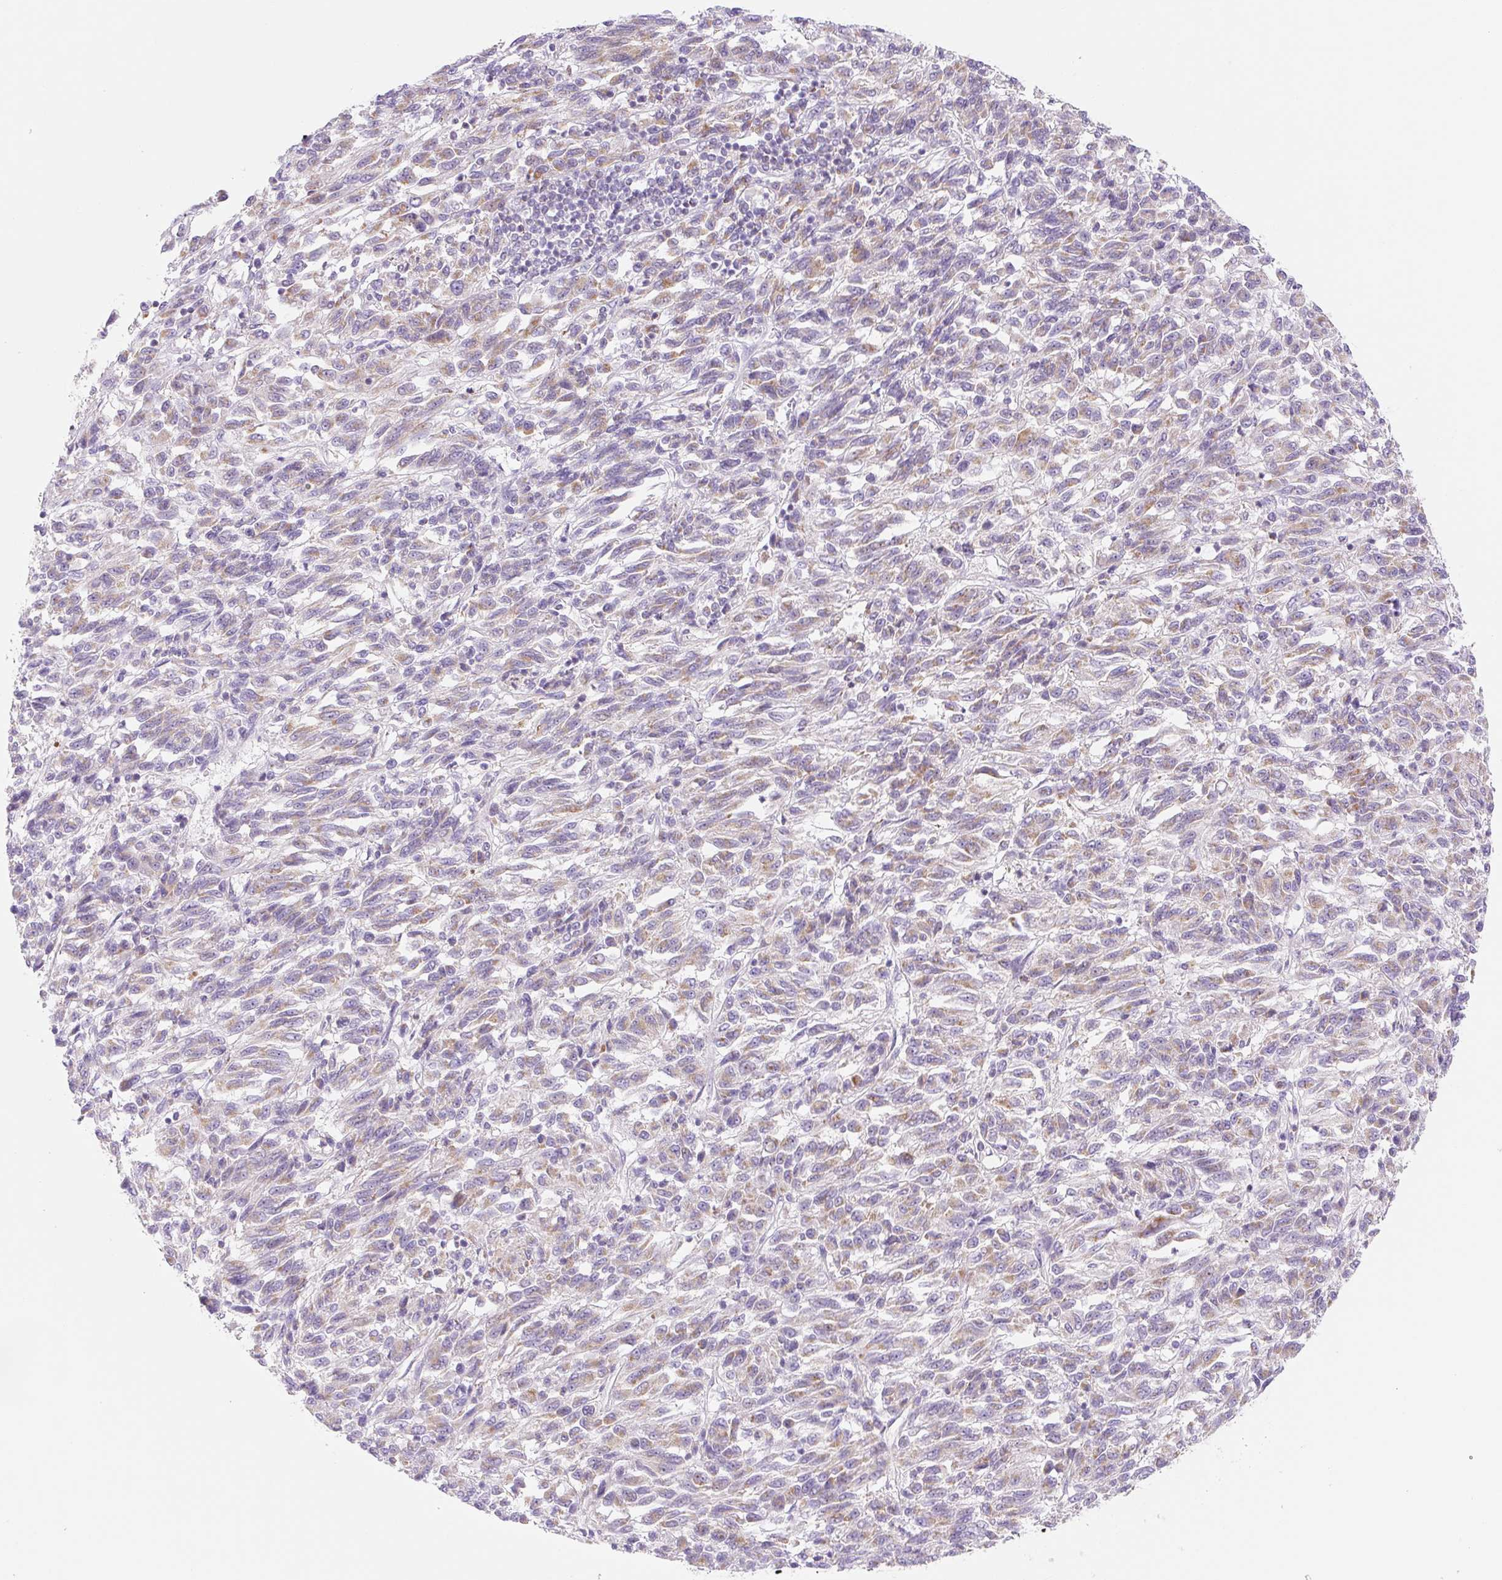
{"staining": {"intensity": "moderate", "quantity": "25%-75%", "location": "cytoplasmic/membranous"}, "tissue": "melanoma", "cell_type": "Tumor cells", "image_type": "cancer", "snomed": [{"axis": "morphology", "description": "Malignant melanoma, Metastatic site"}, {"axis": "topography", "description": "Lung"}], "caption": "Protein analysis of malignant melanoma (metastatic site) tissue reveals moderate cytoplasmic/membranous positivity in about 25%-75% of tumor cells. (Stains: DAB in brown, nuclei in blue, Microscopy: brightfield microscopy at high magnification).", "gene": "FOCAD", "patient": {"sex": "male", "age": 64}}